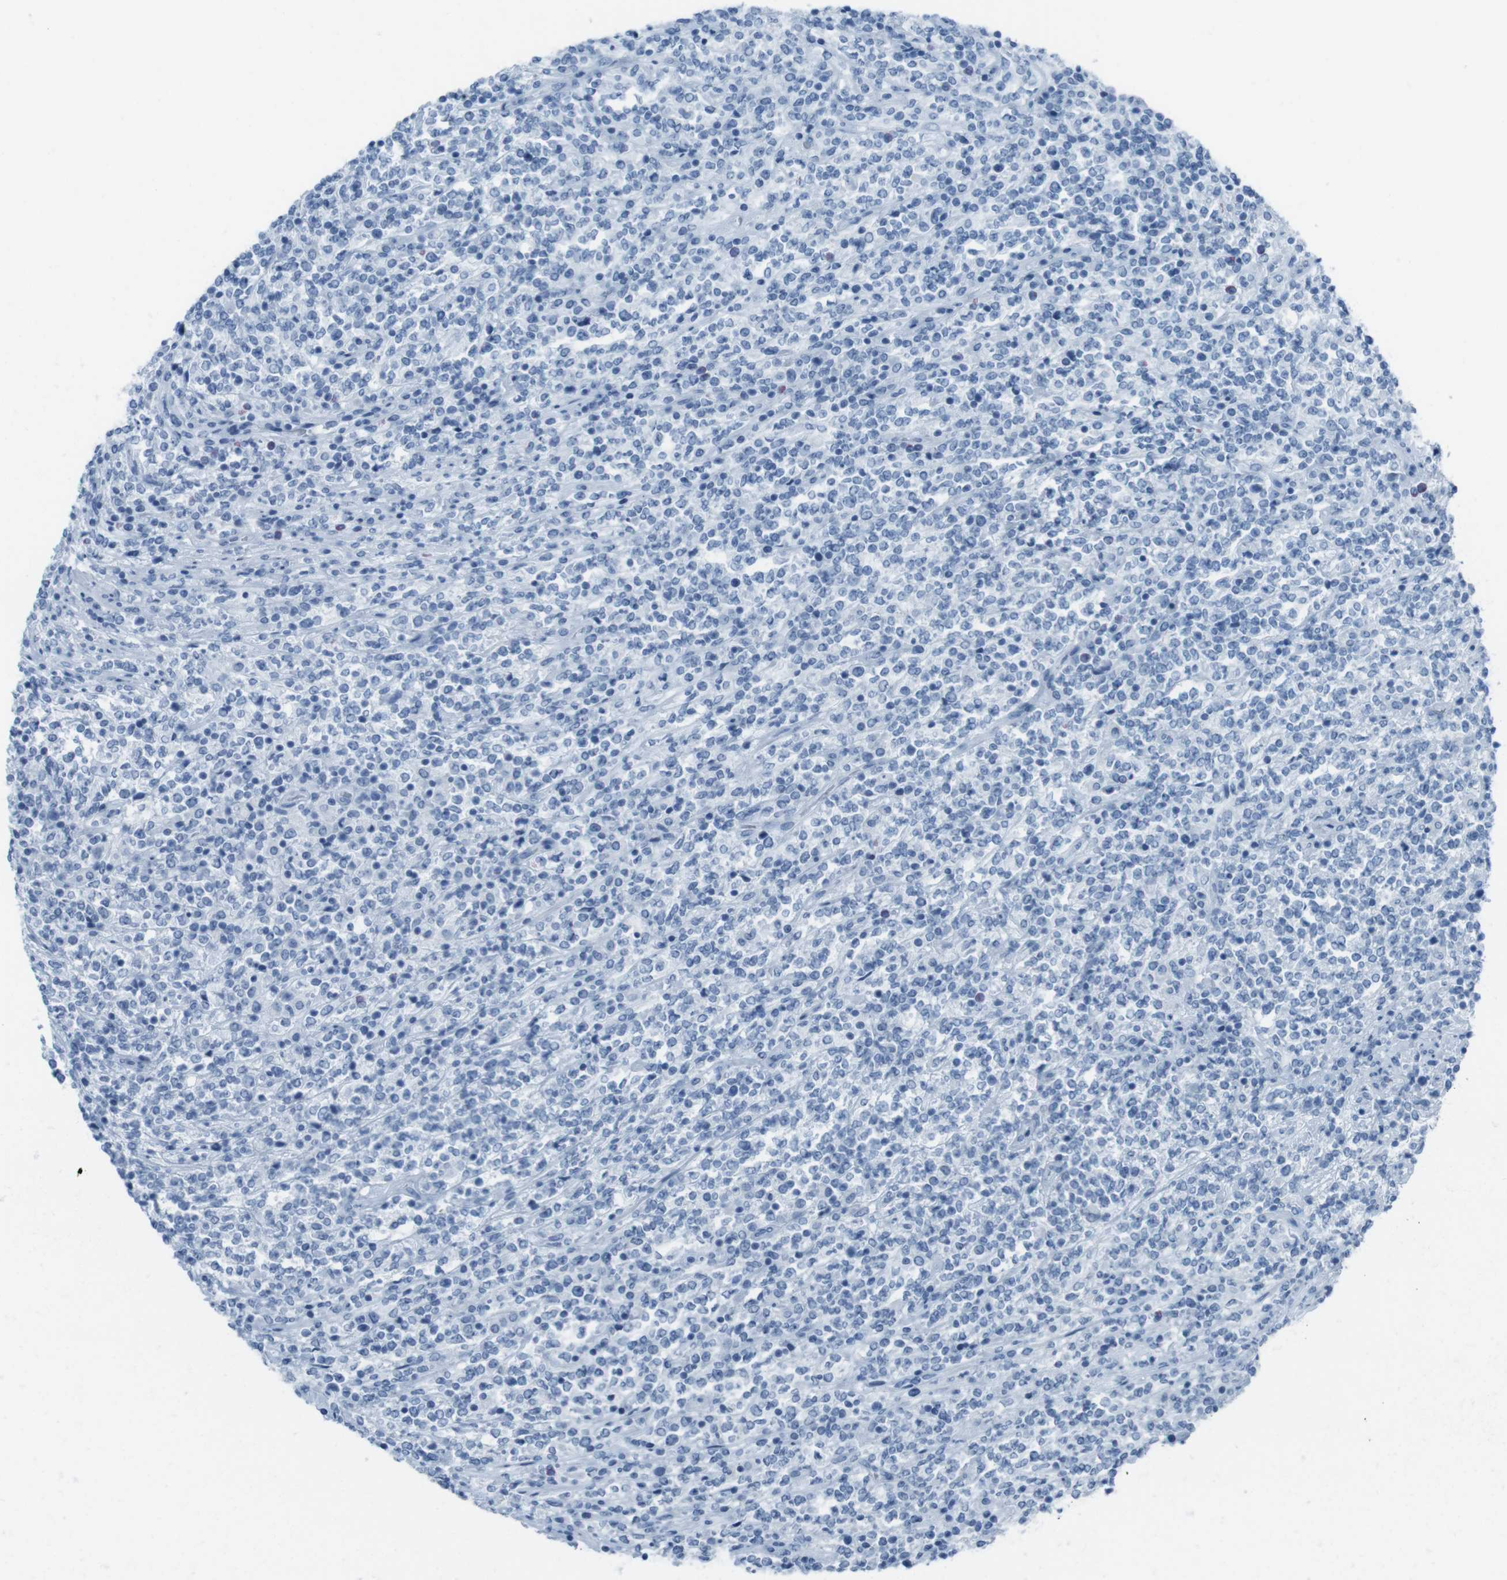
{"staining": {"intensity": "negative", "quantity": "none", "location": "none"}, "tissue": "lymphoma", "cell_type": "Tumor cells", "image_type": "cancer", "snomed": [{"axis": "morphology", "description": "Malignant lymphoma, non-Hodgkin's type, High grade"}, {"axis": "topography", "description": "Soft tissue"}], "caption": "An immunohistochemistry image of lymphoma is shown. There is no staining in tumor cells of lymphoma.", "gene": "TMEM207", "patient": {"sex": "male", "age": 18}}